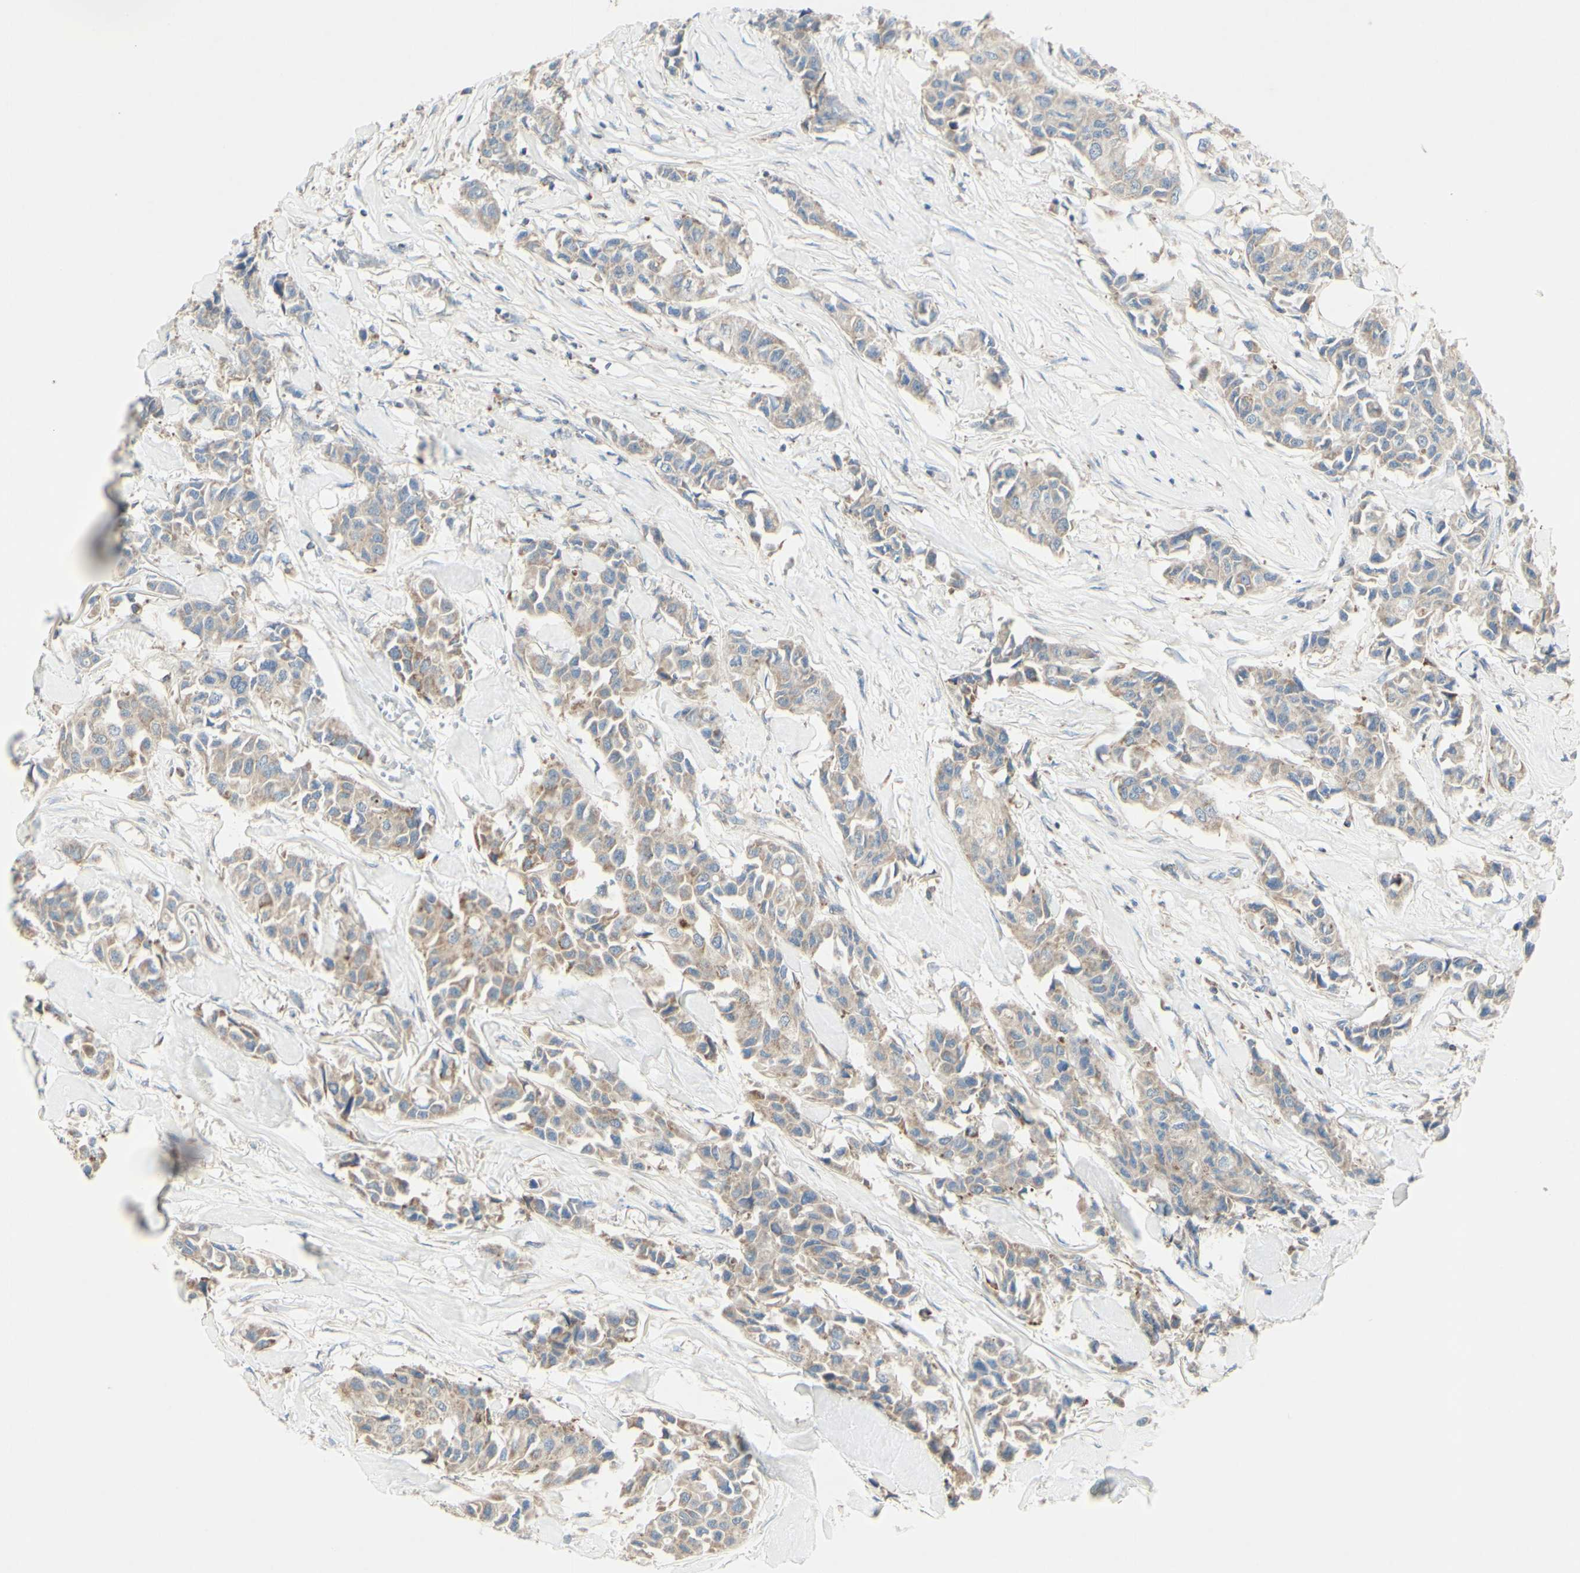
{"staining": {"intensity": "weak", "quantity": ">75%", "location": "cytoplasmic/membranous"}, "tissue": "breast cancer", "cell_type": "Tumor cells", "image_type": "cancer", "snomed": [{"axis": "morphology", "description": "Duct carcinoma"}, {"axis": "topography", "description": "Breast"}], "caption": "Immunohistochemistry staining of breast invasive ductal carcinoma, which displays low levels of weak cytoplasmic/membranous positivity in about >75% of tumor cells indicating weak cytoplasmic/membranous protein staining. The staining was performed using DAB (3,3'-diaminobenzidine) (brown) for protein detection and nuclei were counterstained in hematoxylin (blue).", "gene": "CNTNAP1", "patient": {"sex": "female", "age": 80}}